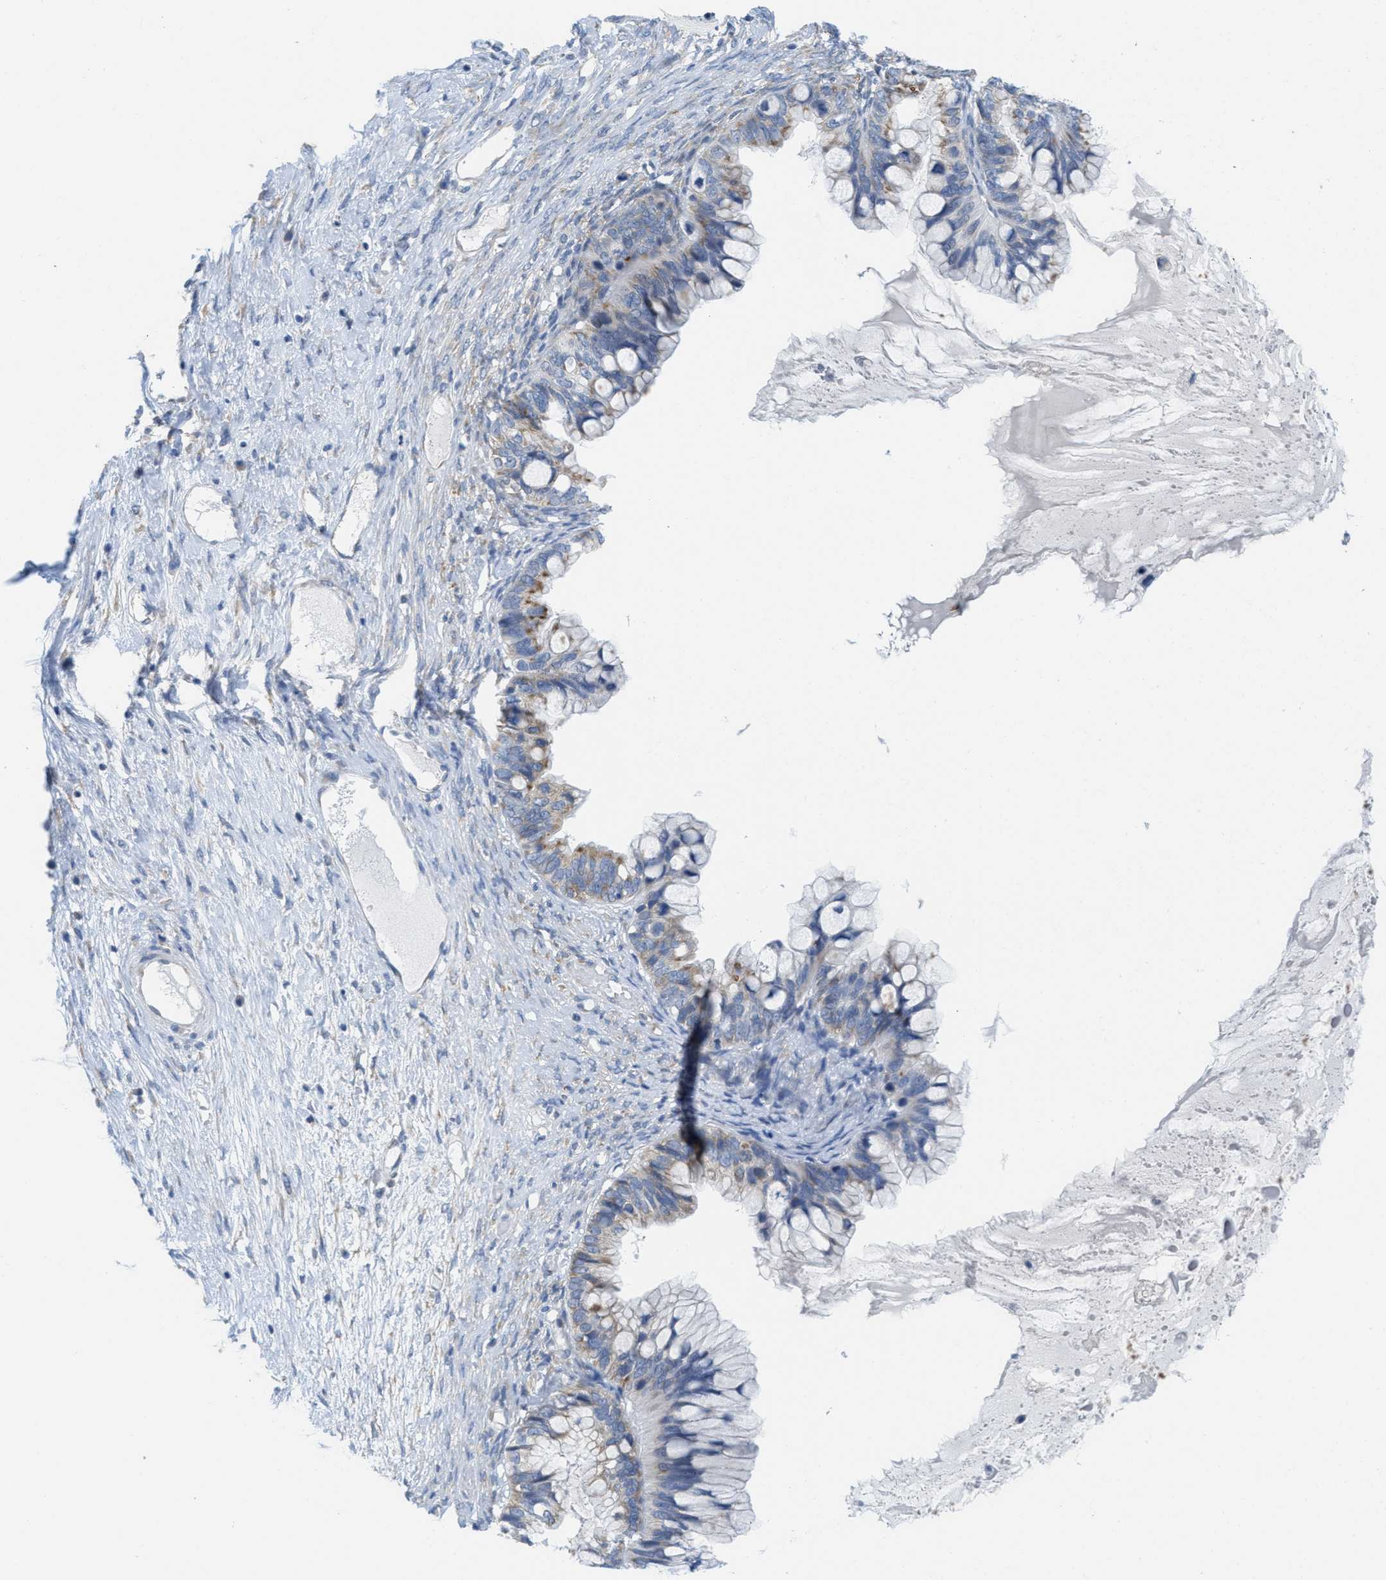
{"staining": {"intensity": "moderate", "quantity": "<25%", "location": "cytoplasmic/membranous"}, "tissue": "ovarian cancer", "cell_type": "Tumor cells", "image_type": "cancer", "snomed": [{"axis": "morphology", "description": "Cystadenocarcinoma, mucinous, NOS"}, {"axis": "topography", "description": "Ovary"}], "caption": "Brown immunohistochemical staining in human mucinous cystadenocarcinoma (ovarian) demonstrates moderate cytoplasmic/membranous staining in about <25% of tumor cells. The staining was performed using DAB (3,3'-diaminobenzidine) to visualize the protein expression in brown, while the nuclei were stained in blue with hematoxylin (Magnification: 20x).", "gene": "PTDSS1", "patient": {"sex": "female", "age": 80}}